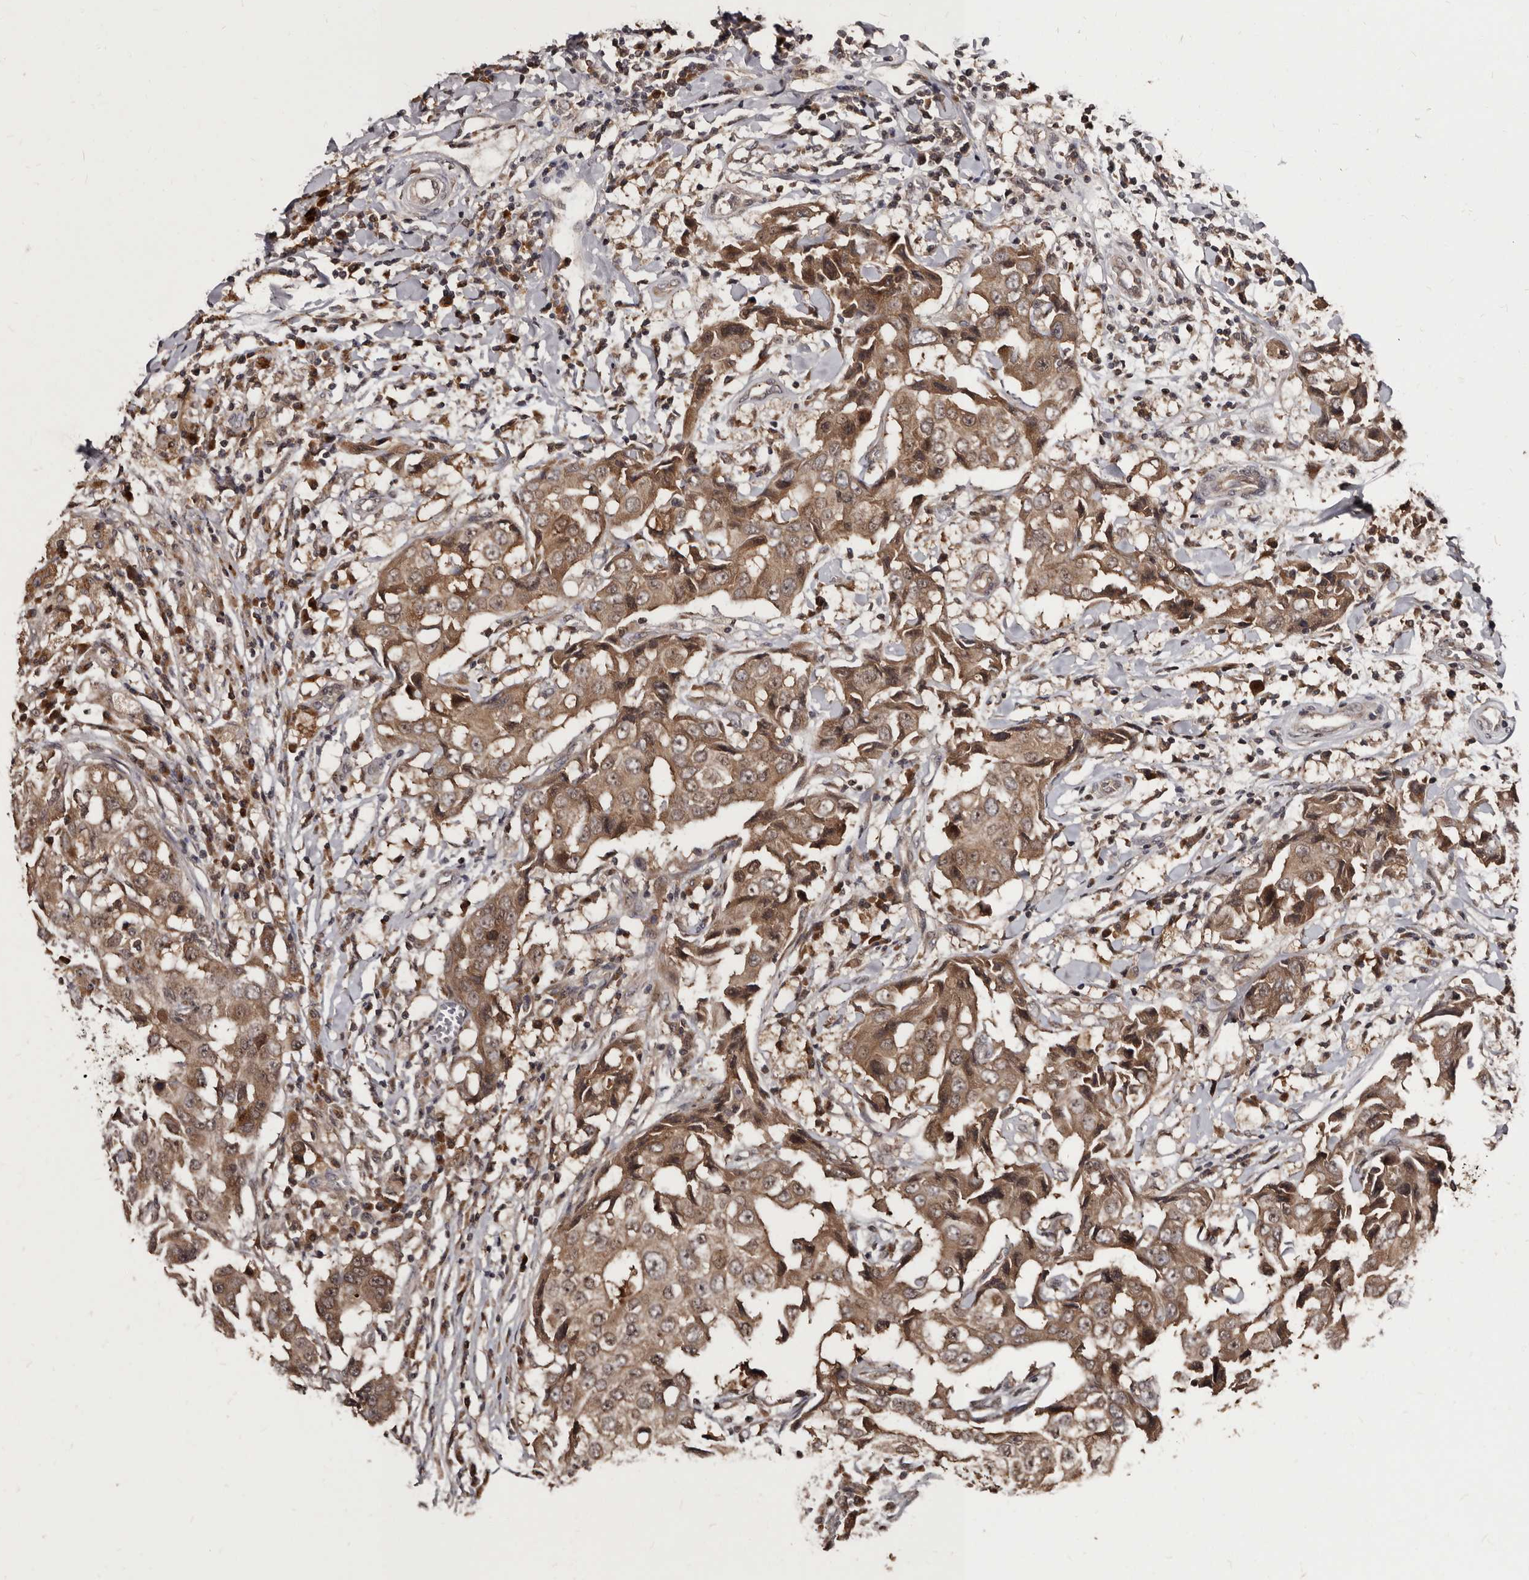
{"staining": {"intensity": "moderate", "quantity": ">75%", "location": "cytoplasmic/membranous"}, "tissue": "breast cancer", "cell_type": "Tumor cells", "image_type": "cancer", "snomed": [{"axis": "morphology", "description": "Duct carcinoma"}, {"axis": "topography", "description": "Breast"}], "caption": "A brown stain shows moderate cytoplasmic/membranous expression of a protein in breast invasive ductal carcinoma tumor cells.", "gene": "PMVK", "patient": {"sex": "female", "age": 27}}